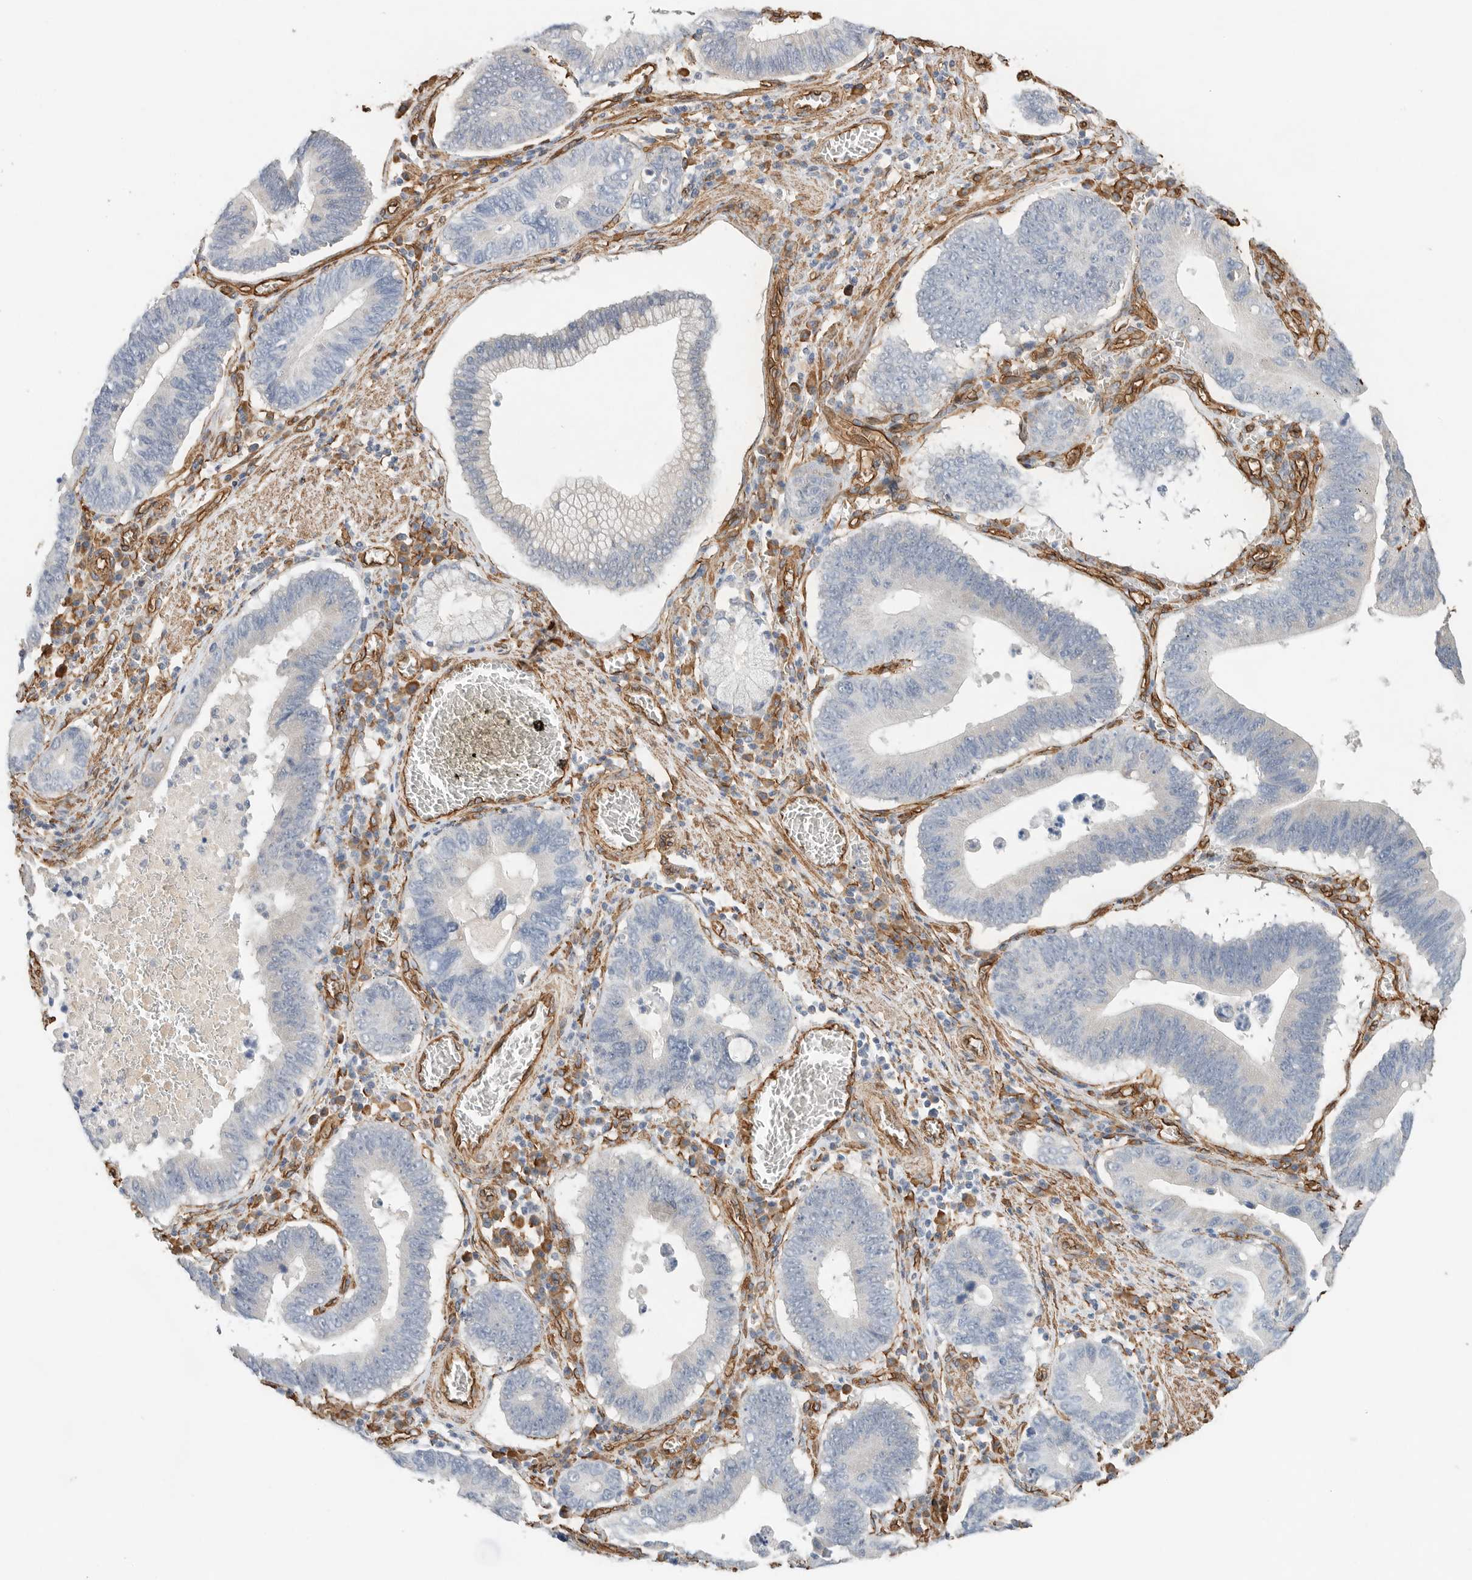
{"staining": {"intensity": "negative", "quantity": "none", "location": "none"}, "tissue": "stomach cancer", "cell_type": "Tumor cells", "image_type": "cancer", "snomed": [{"axis": "morphology", "description": "Adenocarcinoma, NOS"}, {"axis": "topography", "description": "Stomach"}, {"axis": "topography", "description": "Gastric cardia"}], "caption": "An image of adenocarcinoma (stomach) stained for a protein reveals no brown staining in tumor cells.", "gene": "JMJD4", "patient": {"sex": "male", "age": 59}}